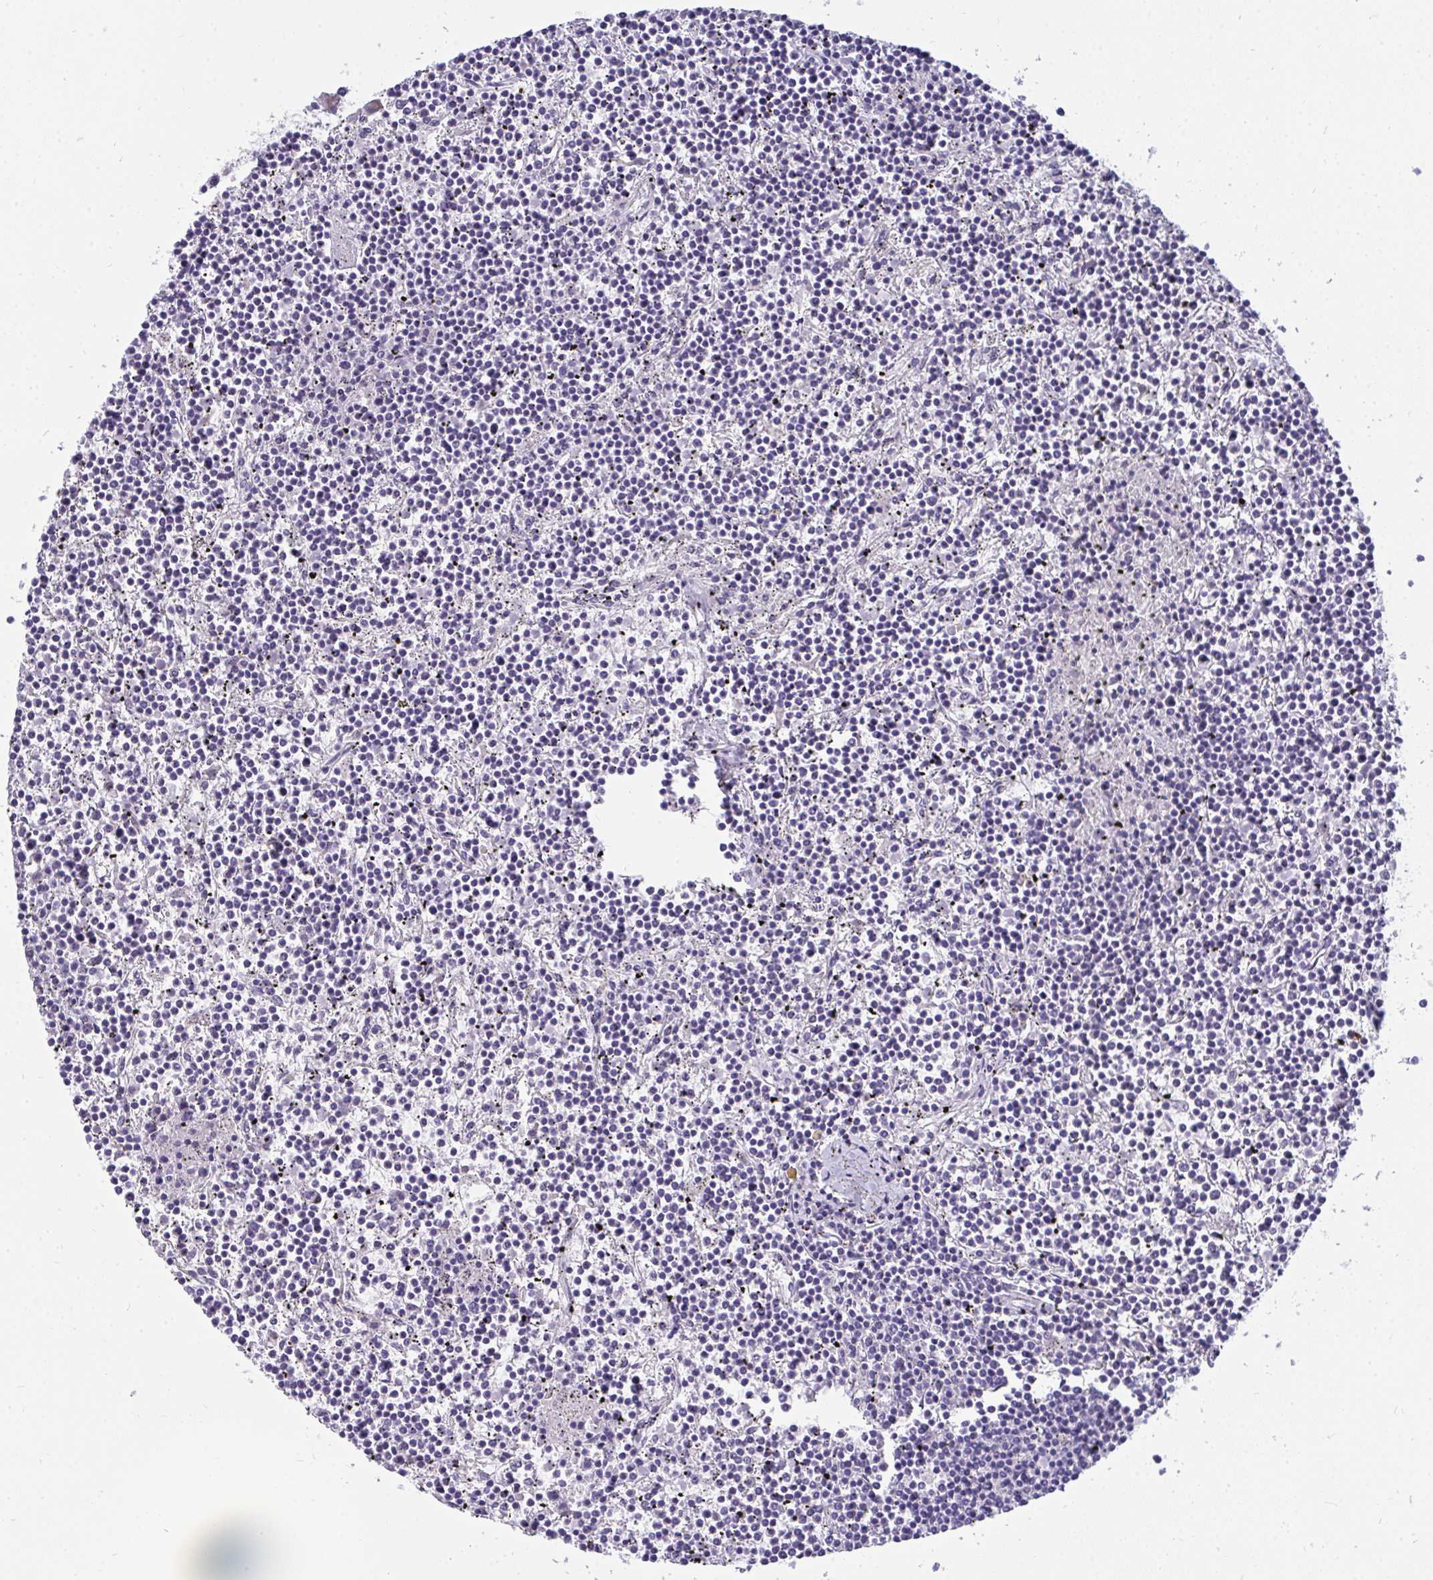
{"staining": {"intensity": "negative", "quantity": "none", "location": "none"}, "tissue": "lymphoma", "cell_type": "Tumor cells", "image_type": "cancer", "snomed": [{"axis": "morphology", "description": "Malignant lymphoma, non-Hodgkin's type, Low grade"}, {"axis": "topography", "description": "Spleen"}], "caption": "A histopathology image of human malignant lymphoma, non-Hodgkin's type (low-grade) is negative for staining in tumor cells.", "gene": "TSBP1", "patient": {"sex": "female", "age": 19}}